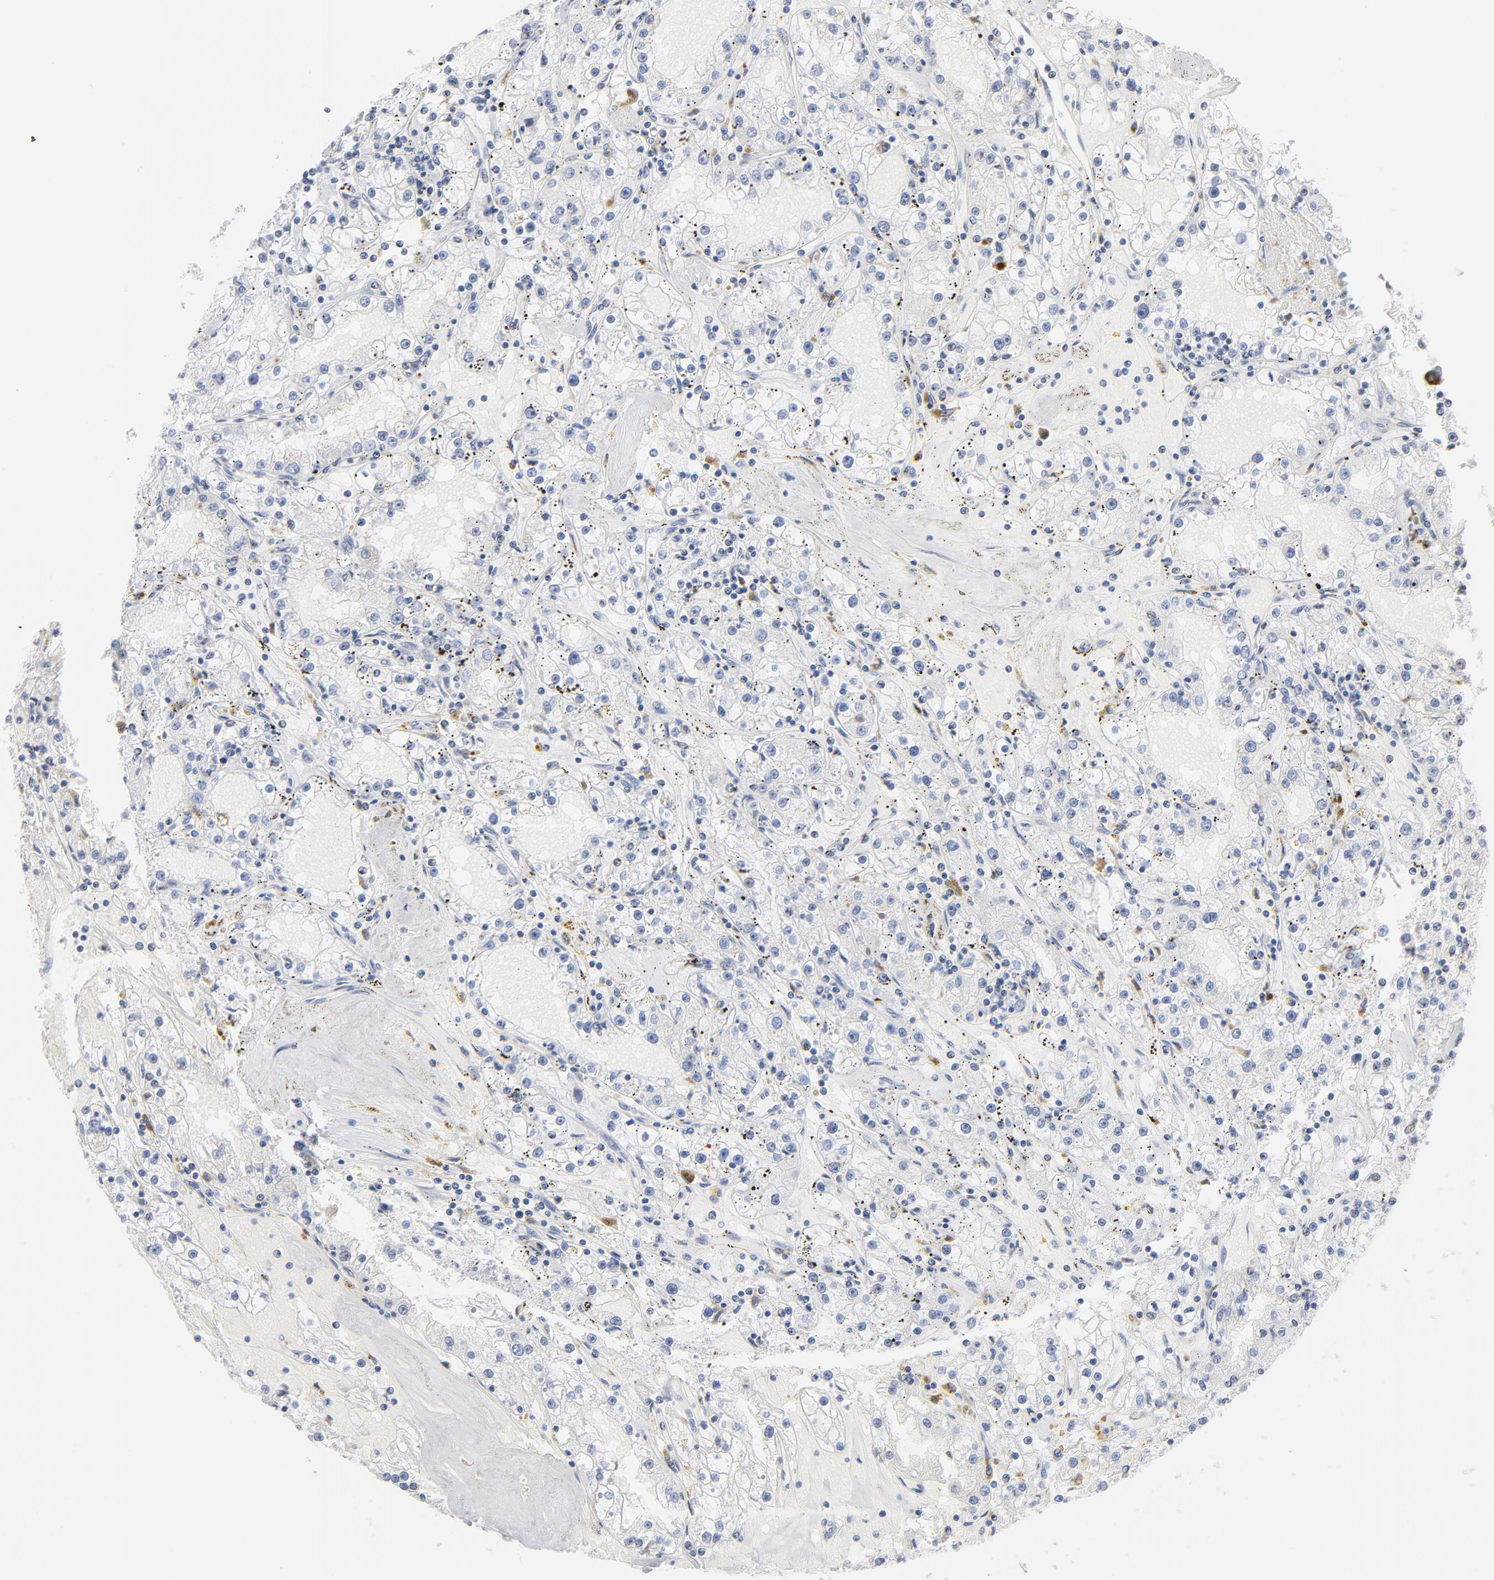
{"staining": {"intensity": "negative", "quantity": "none", "location": "none"}, "tissue": "renal cancer", "cell_type": "Tumor cells", "image_type": "cancer", "snomed": [{"axis": "morphology", "description": "Adenocarcinoma, NOS"}, {"axis": "topography", "description": "Kidney"}], "caption": "Image shows no protein staining in tumor cells of adenocarcinoma (renal) tissue.", "gene": "LTBP2", "patient": {"sex": "male", "age": 56}}